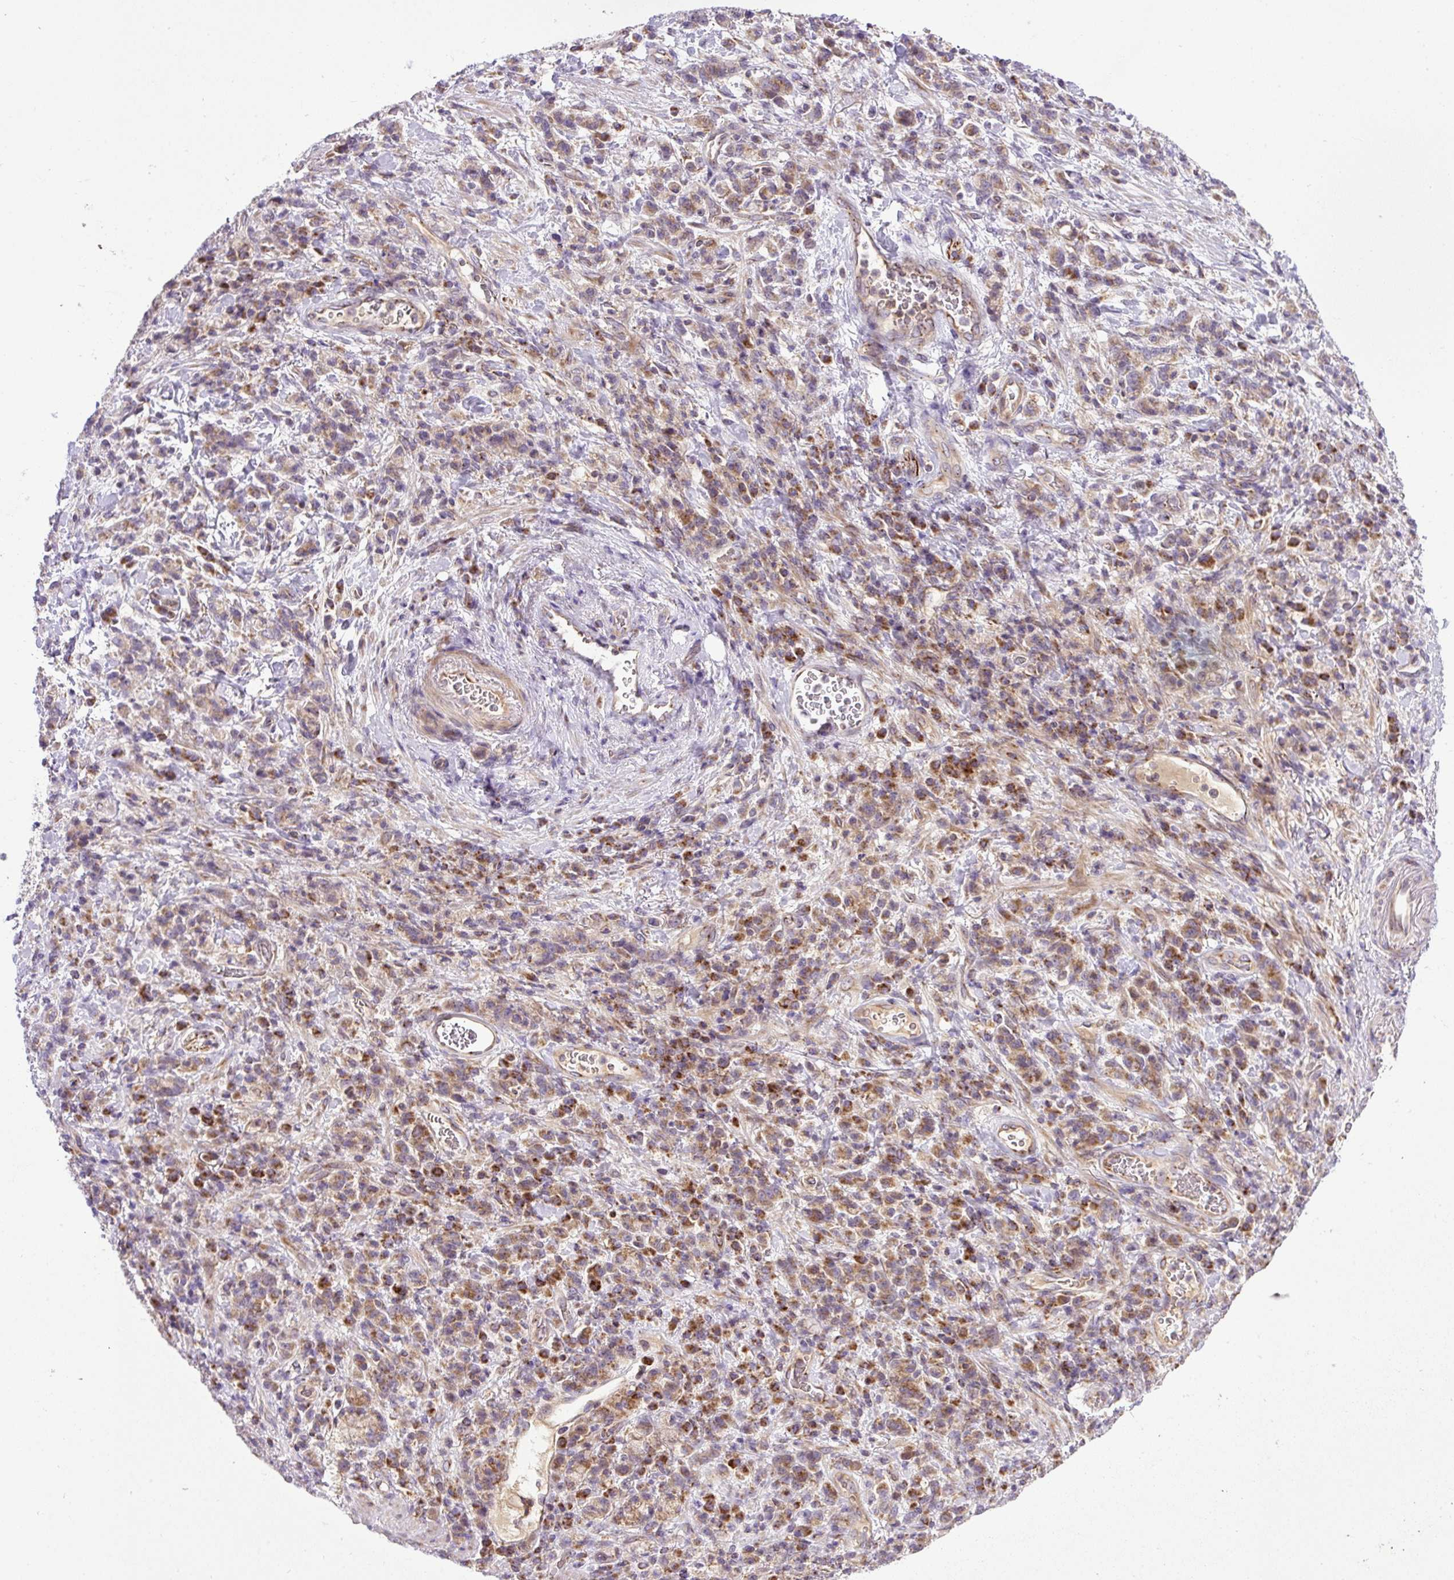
{"staining": {"intensity": "moderate", "quantity": ">75%", "location": "cytoplasmic/membranous"}, "tissue": "stomach cancer", "cell_type": "Tumor cells", "image_type": "cancer", "snomed": [{"axis": "morphology", "description": "Adenocarcinoma, NOS"}, {"axis": "topography", "description": "Stomach"}], "caption": "Protein expression analysis of stomach cancer (adenocarcinoma) shows moderate cytoplasmic/membranous positivity in approximately >75% of tumor cells. (brown staining indicates protein expression, while blue staining denotes nuclei).", "gene": "ZNF547", "patient": {"sex": "male", "age": 76}}